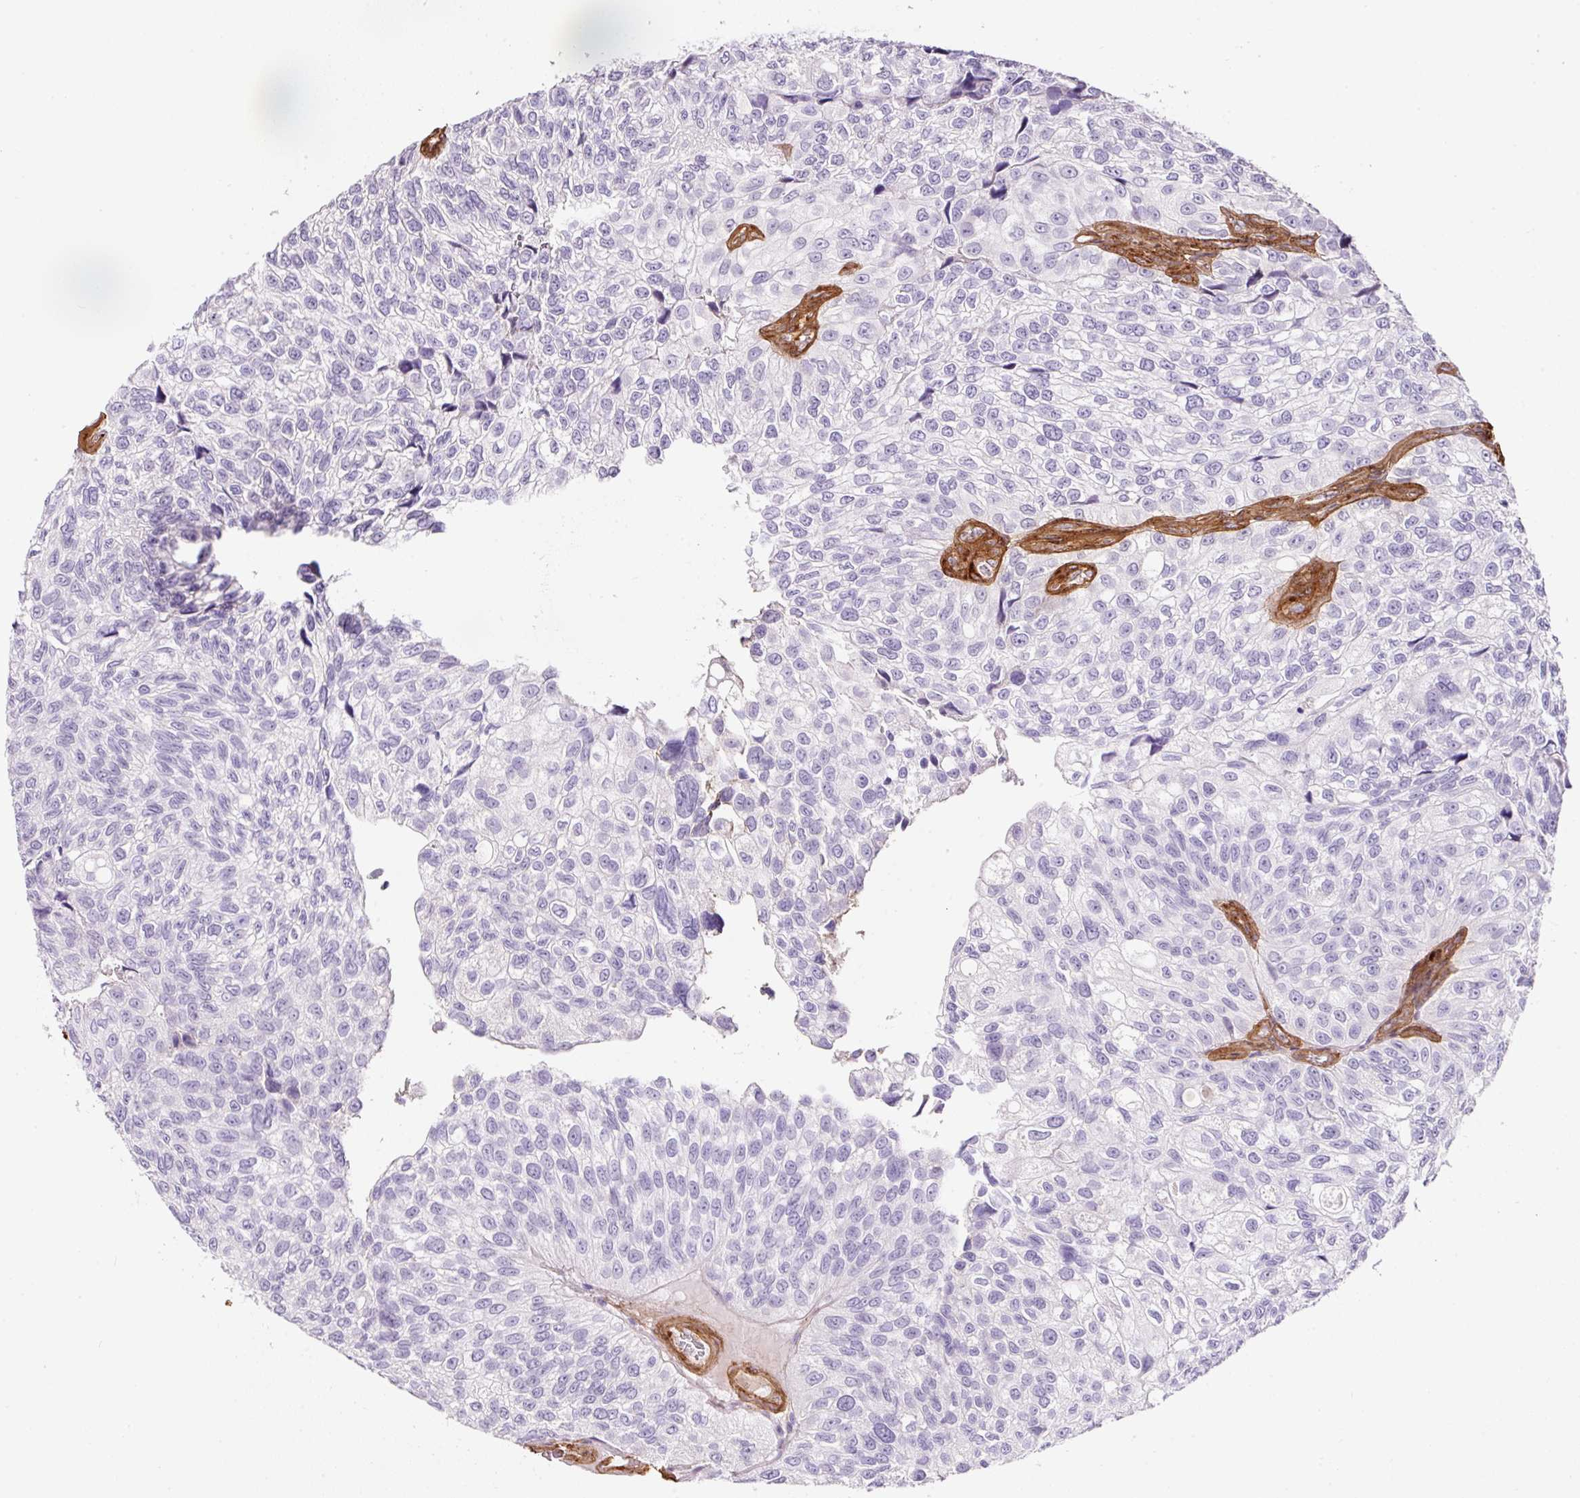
{"staining": {"intensity": "negative", "quantity": "none", "location": "none"}, "tissue": "urothelial cancer", "cell_type": "Tumor cells", "image_type": "cancer", "snomed": [{"axis": "morphology", "description": "Urothelial carcinoma, NOS"}, {"axis": "topography", "description": "Urinary bladder"}], "caption": "Immunohistochemistry of urothelial cancer exhibits no staining in tumor cells.", "gene": "LOXL4", "patient": {"sex": "male", "age": 87}}